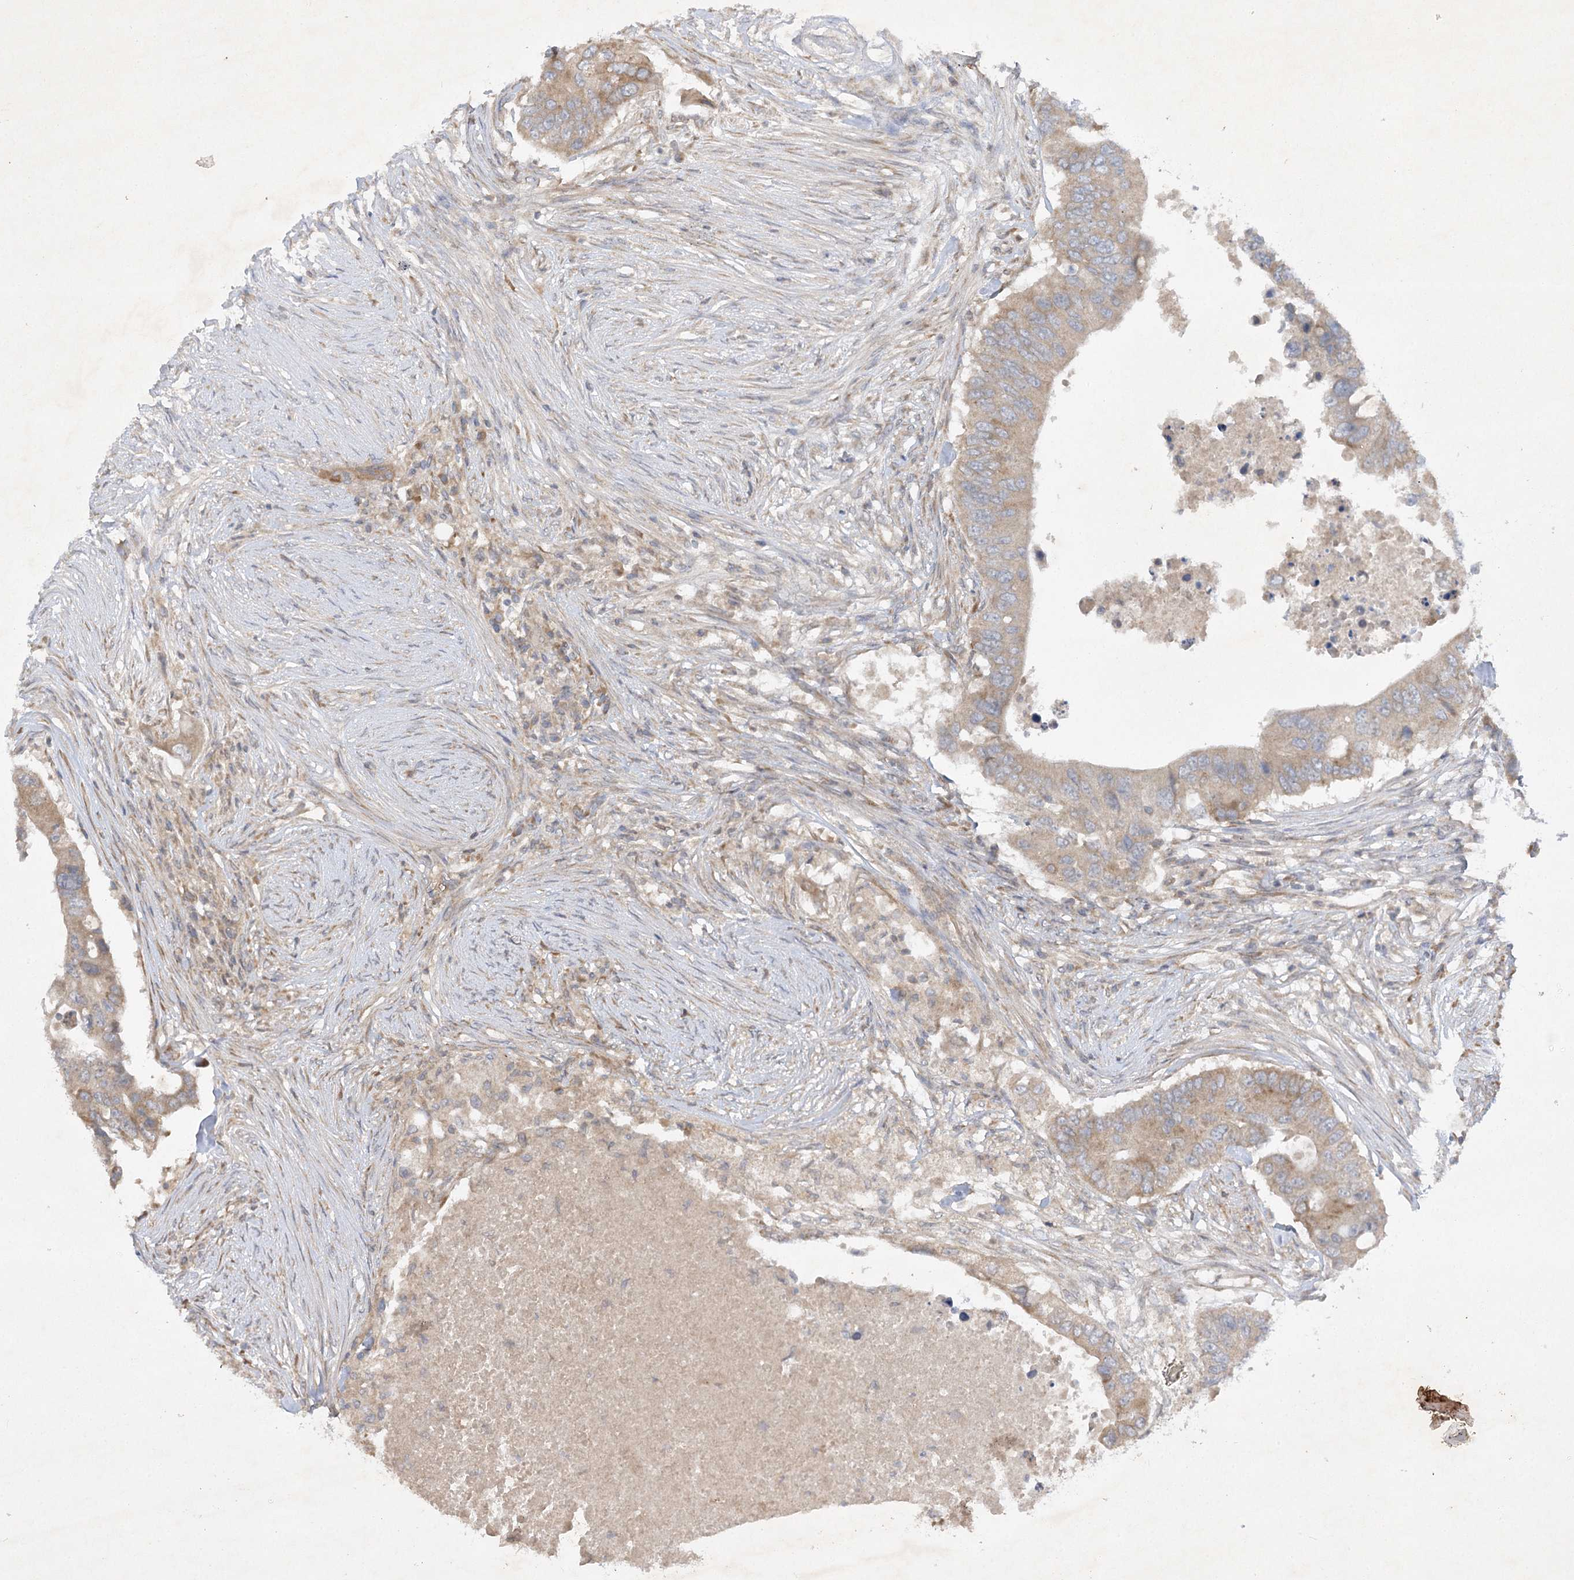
{"staining": {"intensity": "weak", "quantity": ">75%", "location": "cytoplasmic/membranous"}, "tissue": "colorectal cancer", "cell_type": "Tumor cells", "image_type": "cancer", "snomed": [{"axis": "morphology", "description": "Adenocarcinoma, NOS"}, {"axis": "topography", "description": "Colon"}], "caption": "Immunohistochemistry of adenocarcinoma (colorectal) shows low levels of weak cytoplasmic/membranous expression in about >75% of tumor cells.", "gene": "TRAF3IP1", "patient": {"sex": "male", "age": 71}}